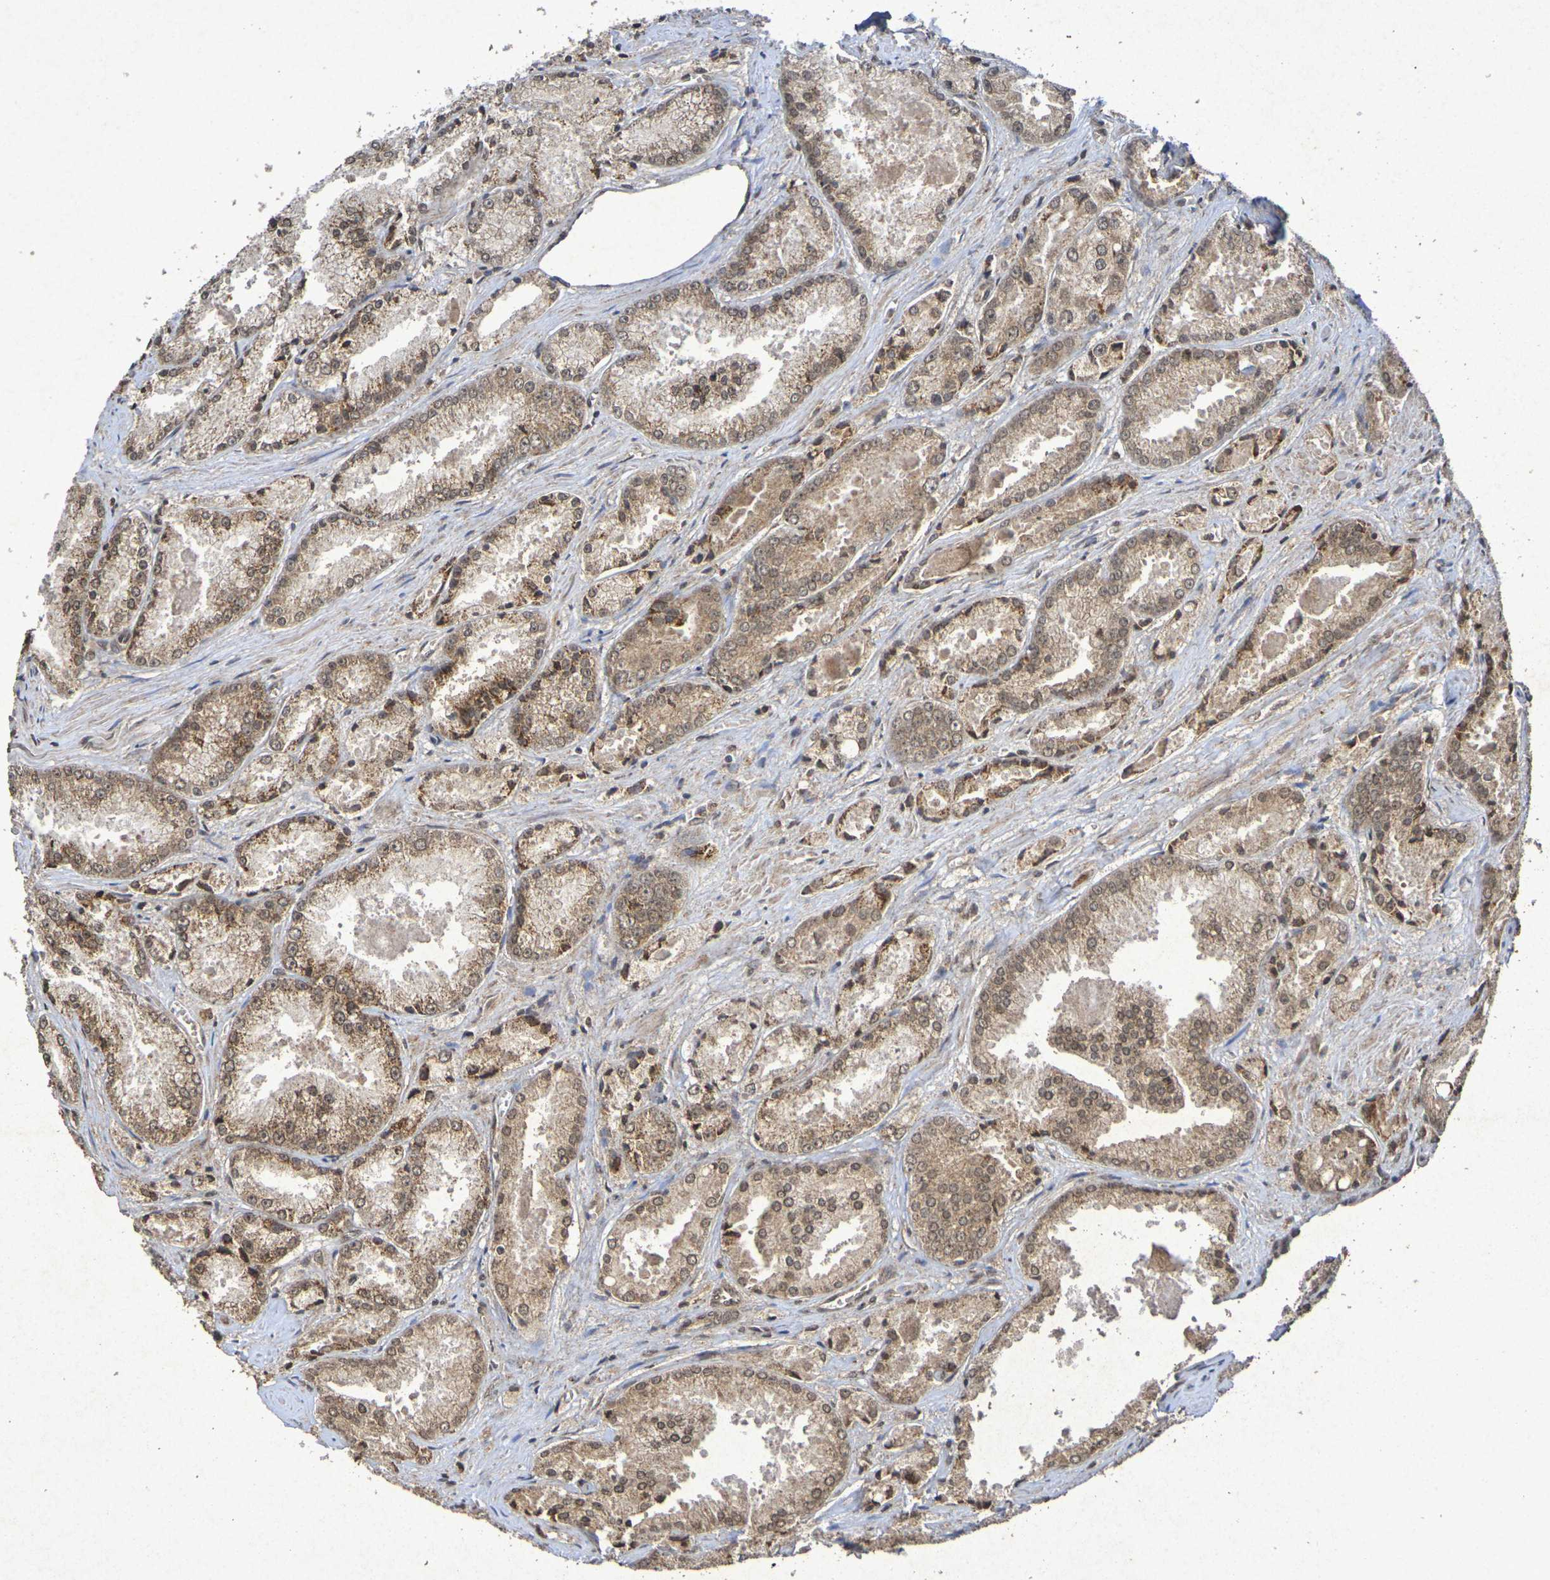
{"staining": {"intensity": "moderate", "quantity": ">75%", "location": "cytoplasmic/membranous,nuclear"}, "tissue": "prostate cancer", "cell_type": "Tumor cells", "image_type": "cancer", "snomed": [{"axis": "morphology", "description": "Adenocarcinoma, Low grade"}, {"axis": "topography", "description": "Prostate"}], "caption": "Prostate cancer stained with a protein marker exhibits moderate staining in tumor cells.", "gene": "GUCY1A2", "patient": {"sex": "male", "age": 64}}